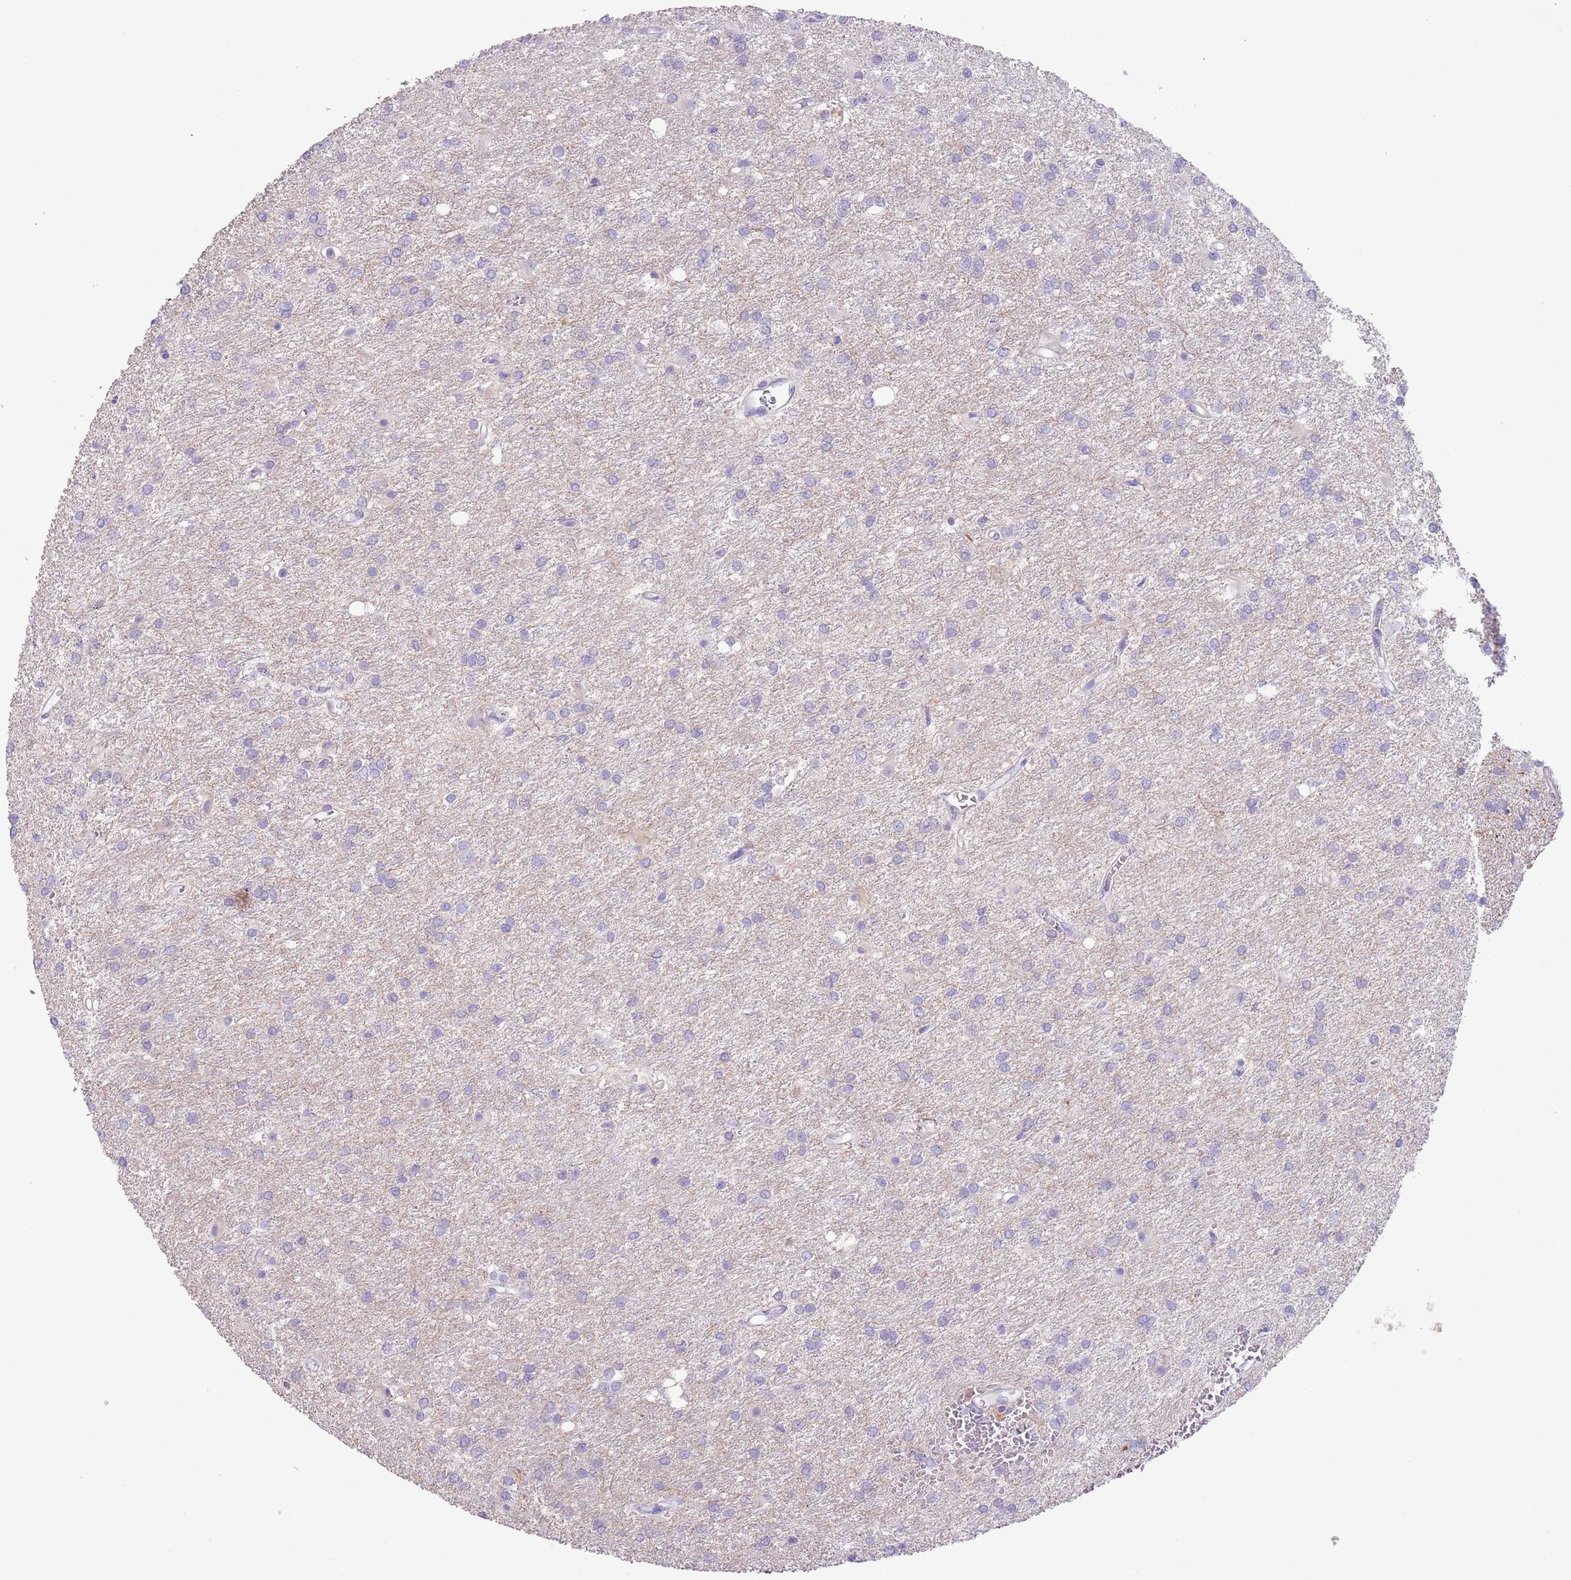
{"staining": {"intensity": "negative", "quantity": "none", "location": "none"}, "tissue": "glioma", "cell_type": "Tumor cells", "image_type": "cancer", "snomed": [{"axis": "morphology", "description": "Glioma, malignant, High grade"}, {"axis": "topography", "description": "Brain"}], "caption": "The photomicrograph demonstrates no staining of tumor cells in malignant glioma (high-grade).", "gene": "OR6M1", "patient": {"sex": "female", "age": 50}}